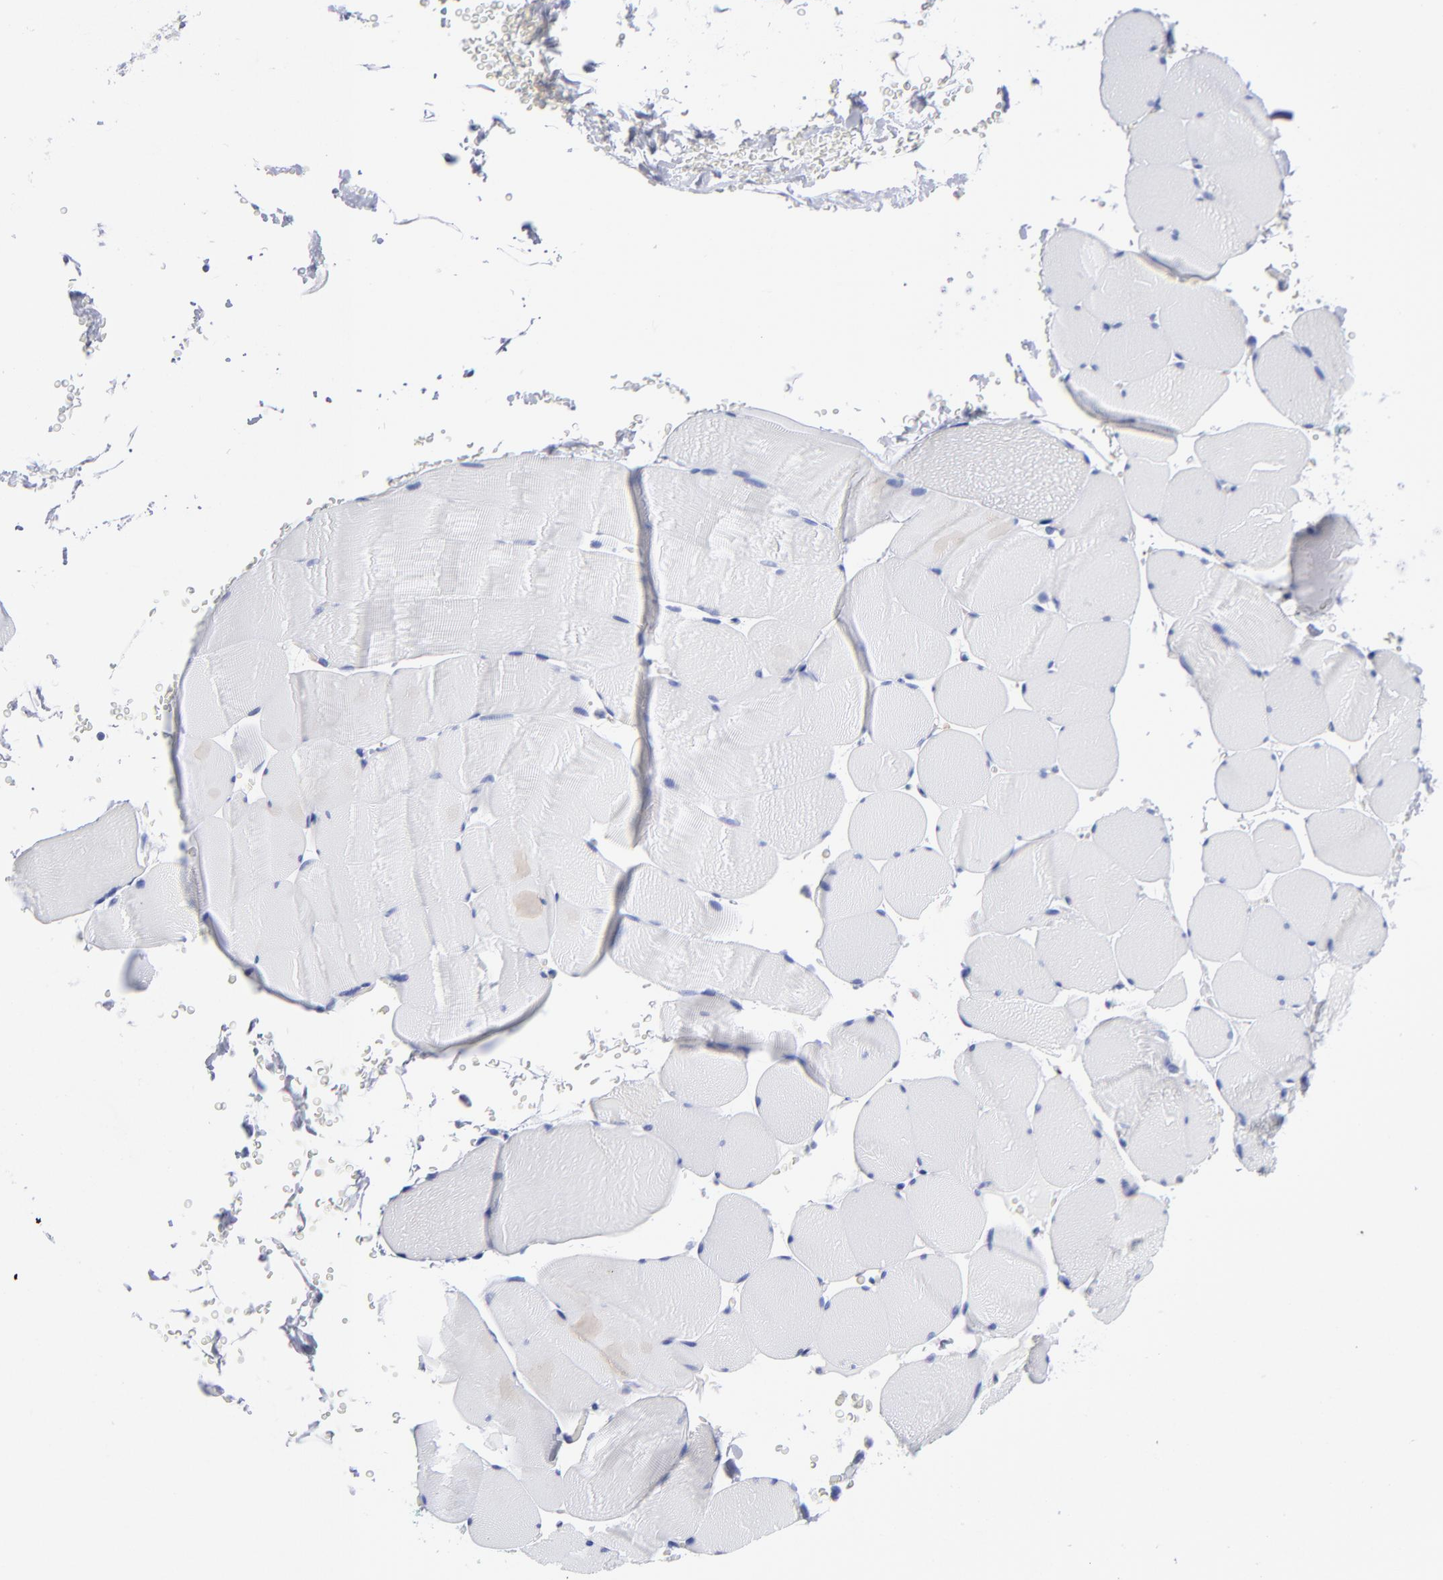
{"staining": {"intensity": "negative", "quantity": "none", "location": "none"}, "tissue": "skeletal muscle", "cell_type": "Myocytes", "image_type": "normal", "snomed": [{"axis": "morphology", "description": "Normal tissue, NOS"}, {"axis": "topography", "description": "Skeletal muscle"}], "caption": "Immunohistochemical staining of normal human skeletal muscle displays no significant expression in myocytes.", "gene": "LAT2", "patient": {"sex": "male", "age": 62}}